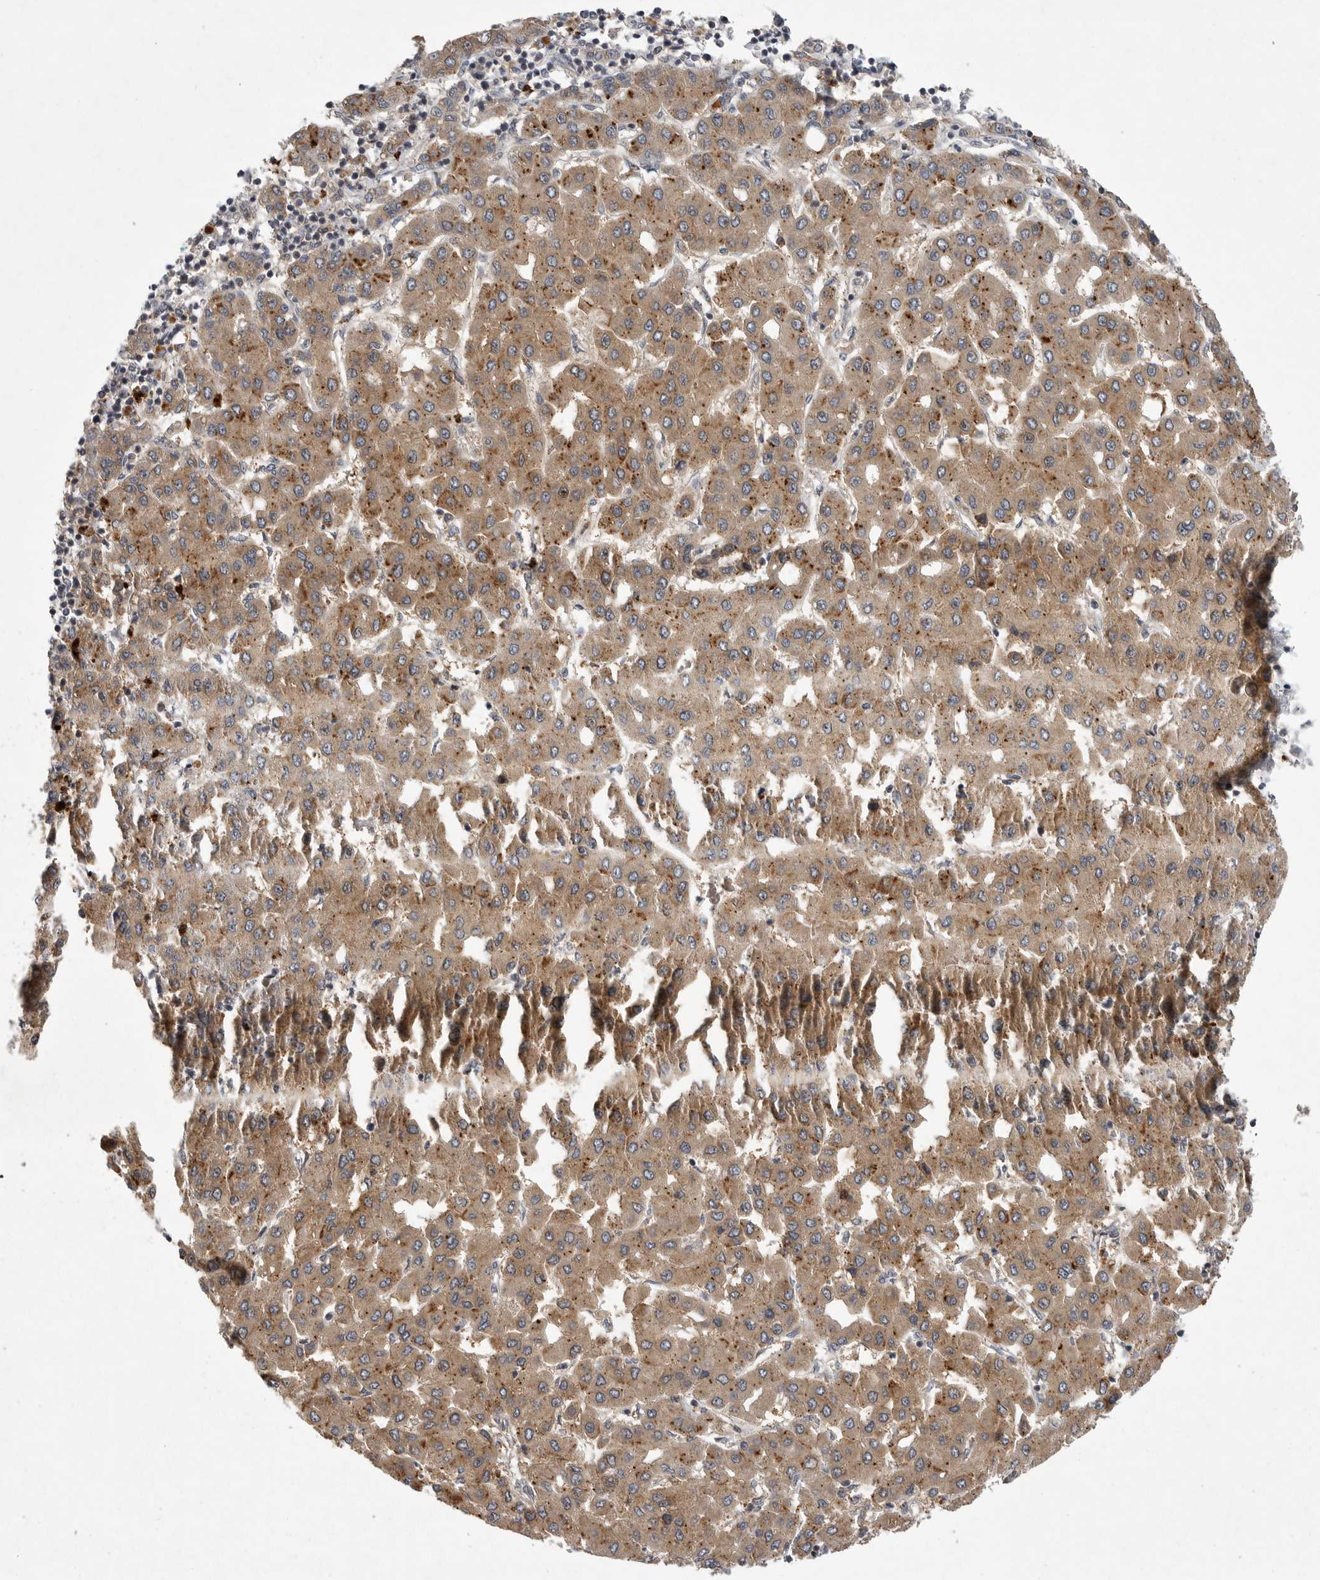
{"staining": {"intensity": "moderate", "quantity": ">75%", "location": "cytoplasmic/membranous"}, "tissue": "liver cancer", "cell_type": "Tumor cells", "image_type": "cancer", "snomed": [{"axis": "morphology", "description": "Carcinoma, Hepatocellular, NOS"}, {"axis": "topography", "description": "Liver"}], "caption": "Protein expression analysis of human liver cancer (hepatocellular carcinoma) reveals moderate cytoplasmic/membranous positivity in approximately >75% of tumor cells.", "gene": "UBE3D", "patient": {"sex": "male", "age": 65}}